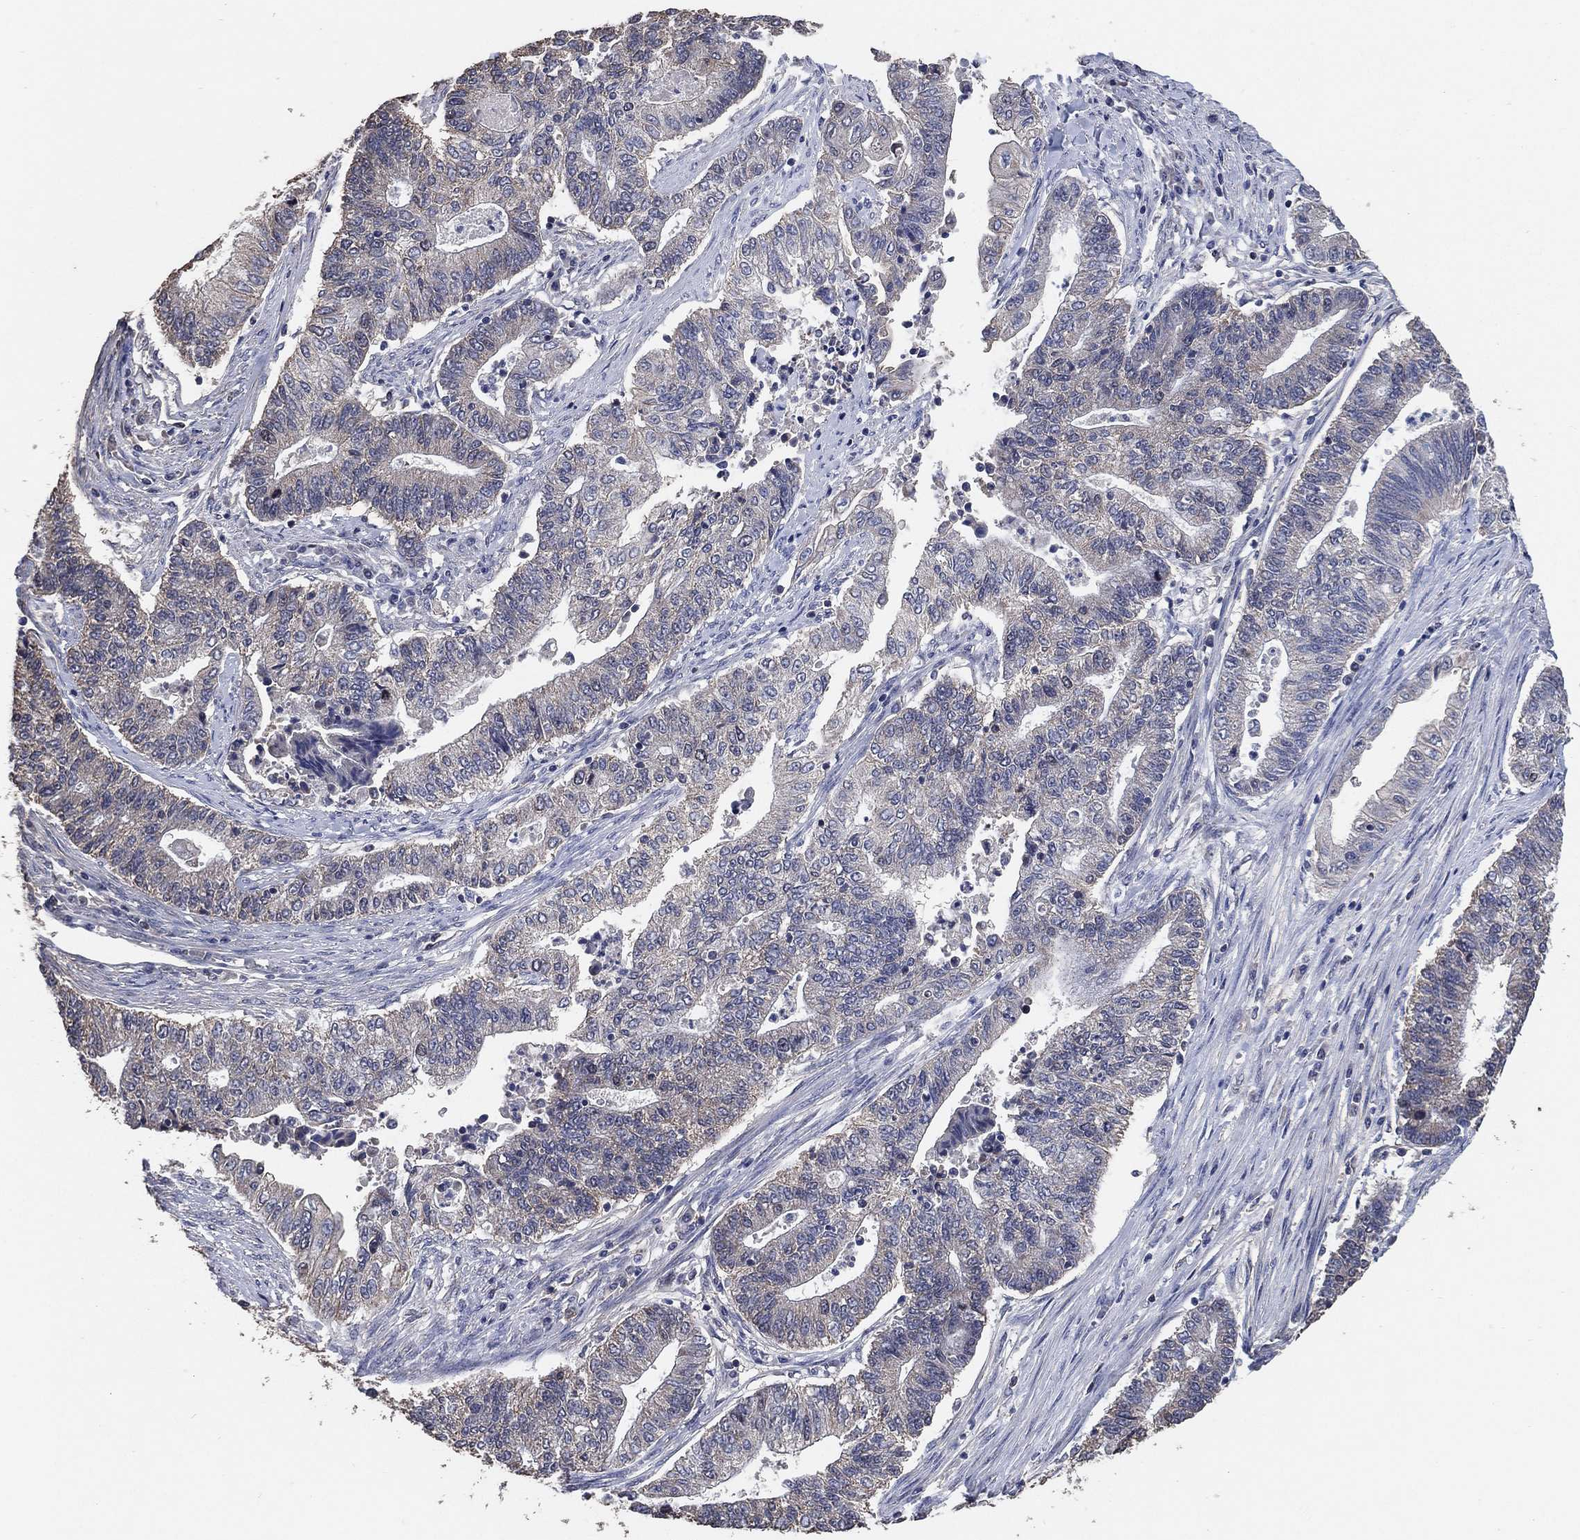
{"staining": {"intensity": "negative", "quantity": "none", "location": "none"}, "tissue": "endometrial cancer", "cell_type": "Tumor cells", "image_type": "cancer", "snomed": [{"axis": "morphology", "description": "Adenocarcinoma, NOS"}, {"axis": "topography", "description": "Uterus"}, {"axis": "topography", "description": "Endometrium"}], "caption": "Immunohistochemistry (IHC) of endometrial cancer (adenocarcinoma) reveals no staining in tumor cells.", "gene": "KLK5", "patient": {"sex": "female", "age": 54}}